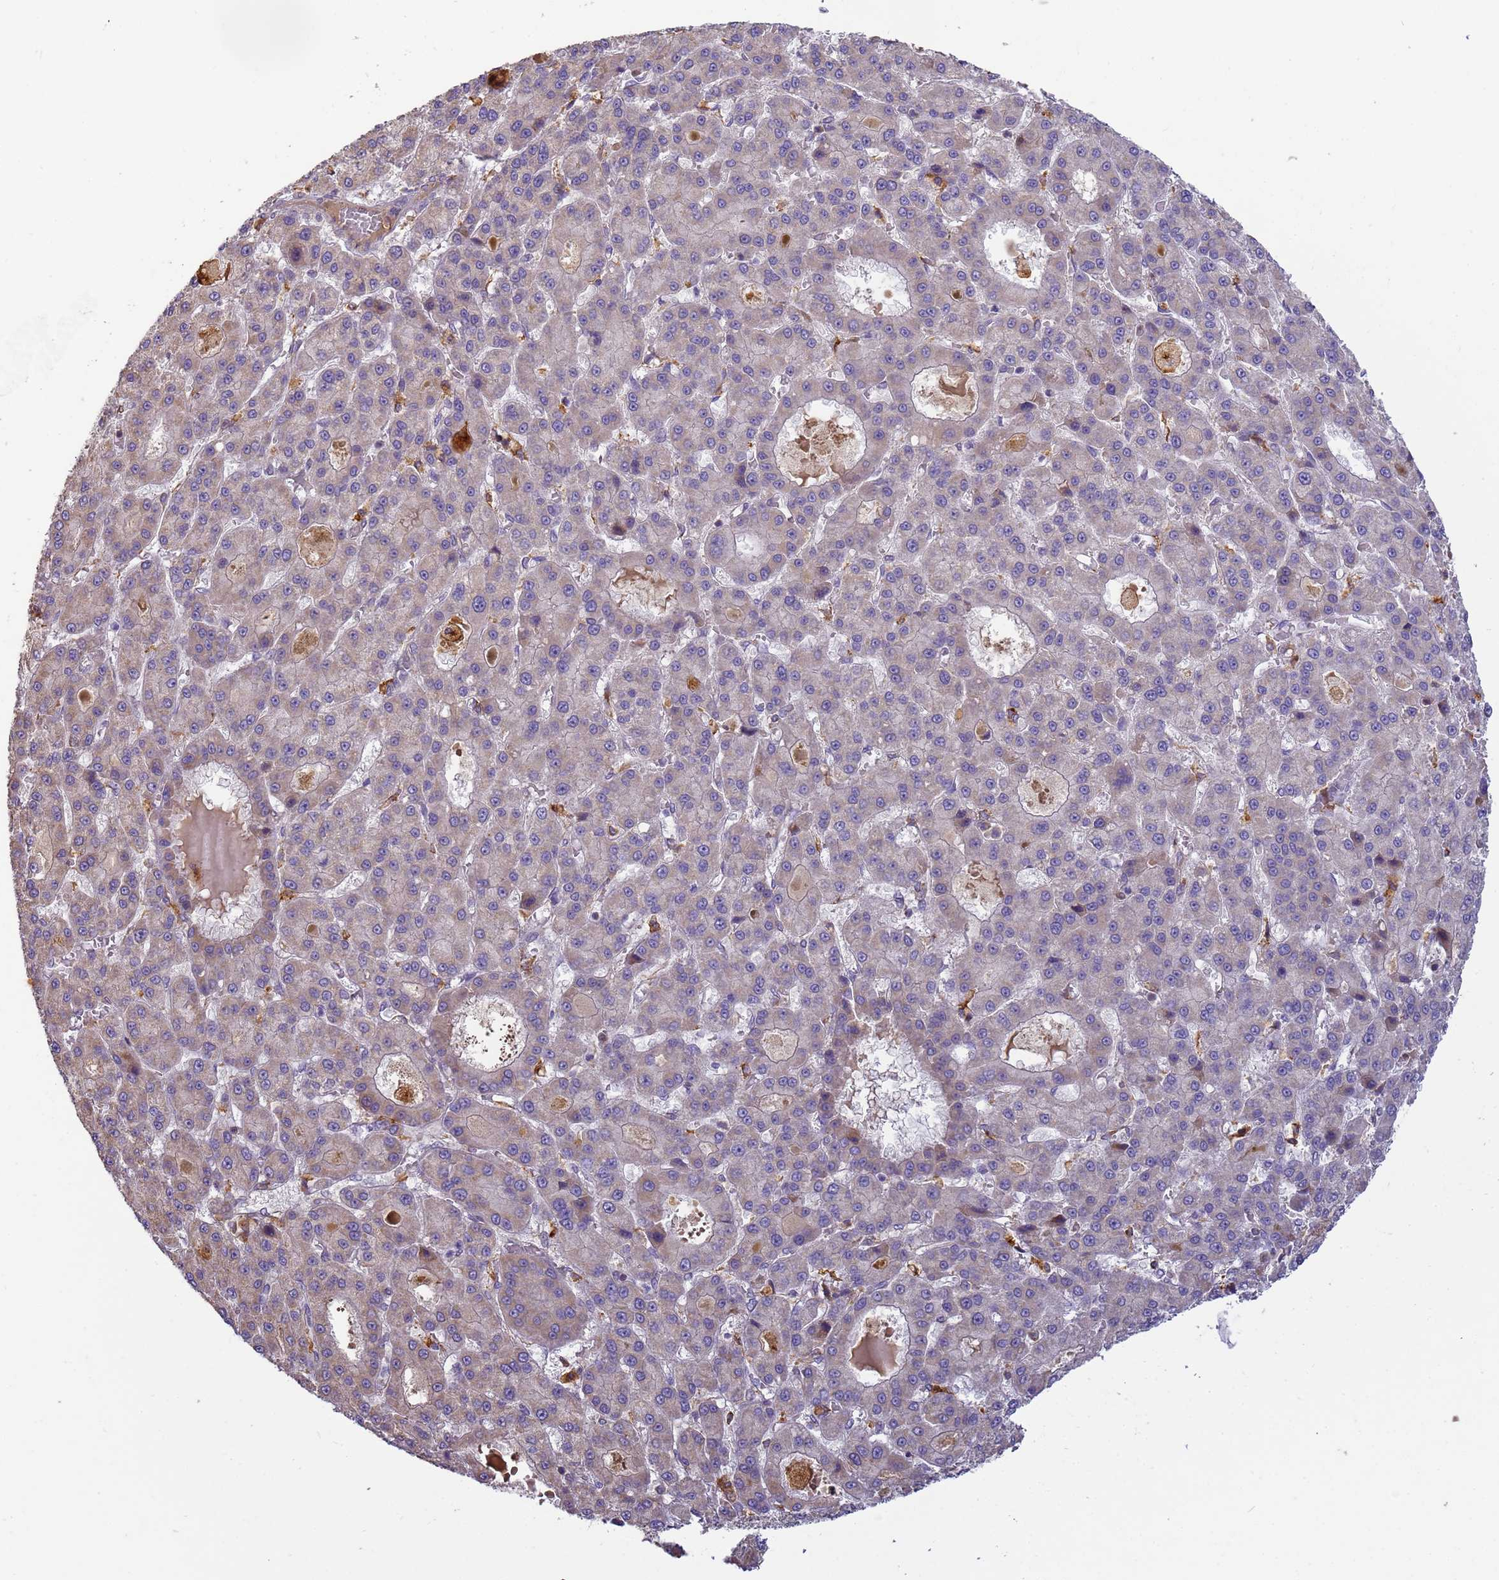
{"staining": {"intensity": "negative", "quantity": "none", "location": "none"}, "tissue": "liver cancer", "cell_type": "Tumor cells", "image_type": "cancer", "snomed": [{"axis": "morphology", "description": "Carcinoma, Hepatocellular, NOS"}, {"axis": "topography", "description": "Liver"}], "caption": "This is an immunohistochemistry micrograph of human hepatocellular carcinoma (liver). There is no positivity in tumor cells.", "gene": "M6PR", "patient": {"sex": "male", "age": 70}}